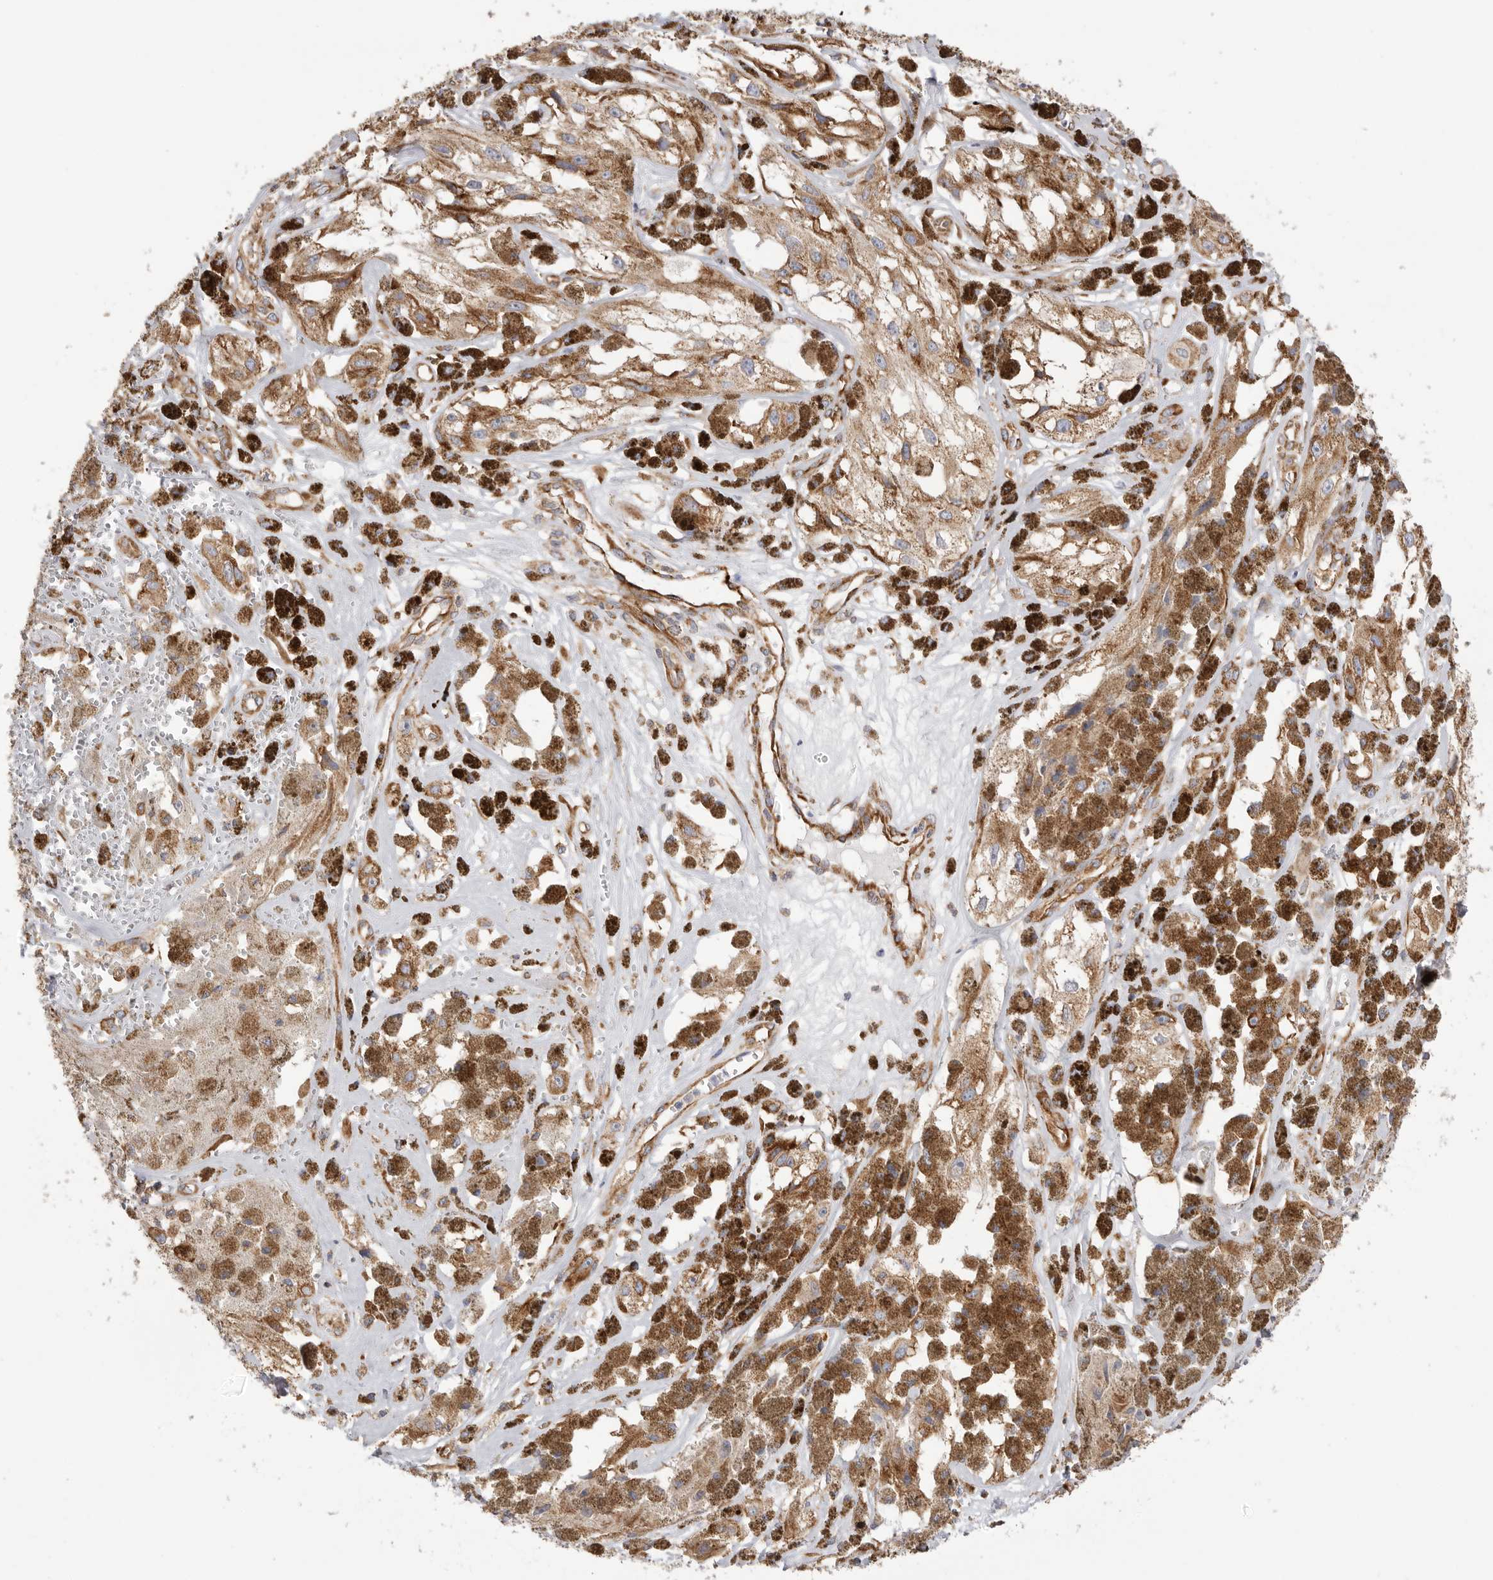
{"staining": {"intensity": "weak", "quantity": ">75%", "location": "cytoplasmic/membranous"}, "tissue": "melanoma", "cell_type": "Tumor cells", "image_type": "cancer", "snomed": [{"axis": "morphology", "description": "Malignant melanoma, NOS"}, {"axis": "topography", "description": "Skin"}], "caption": "Weak cytoplasmic/membranous protein expression is present in approximately >75% of tumor cells in melanoma. Ihc stains the protein of interest in brown and the nuclei are stained blue.", "gene": "SERBP1", "patient": {"sex": "male", "age": 88}}